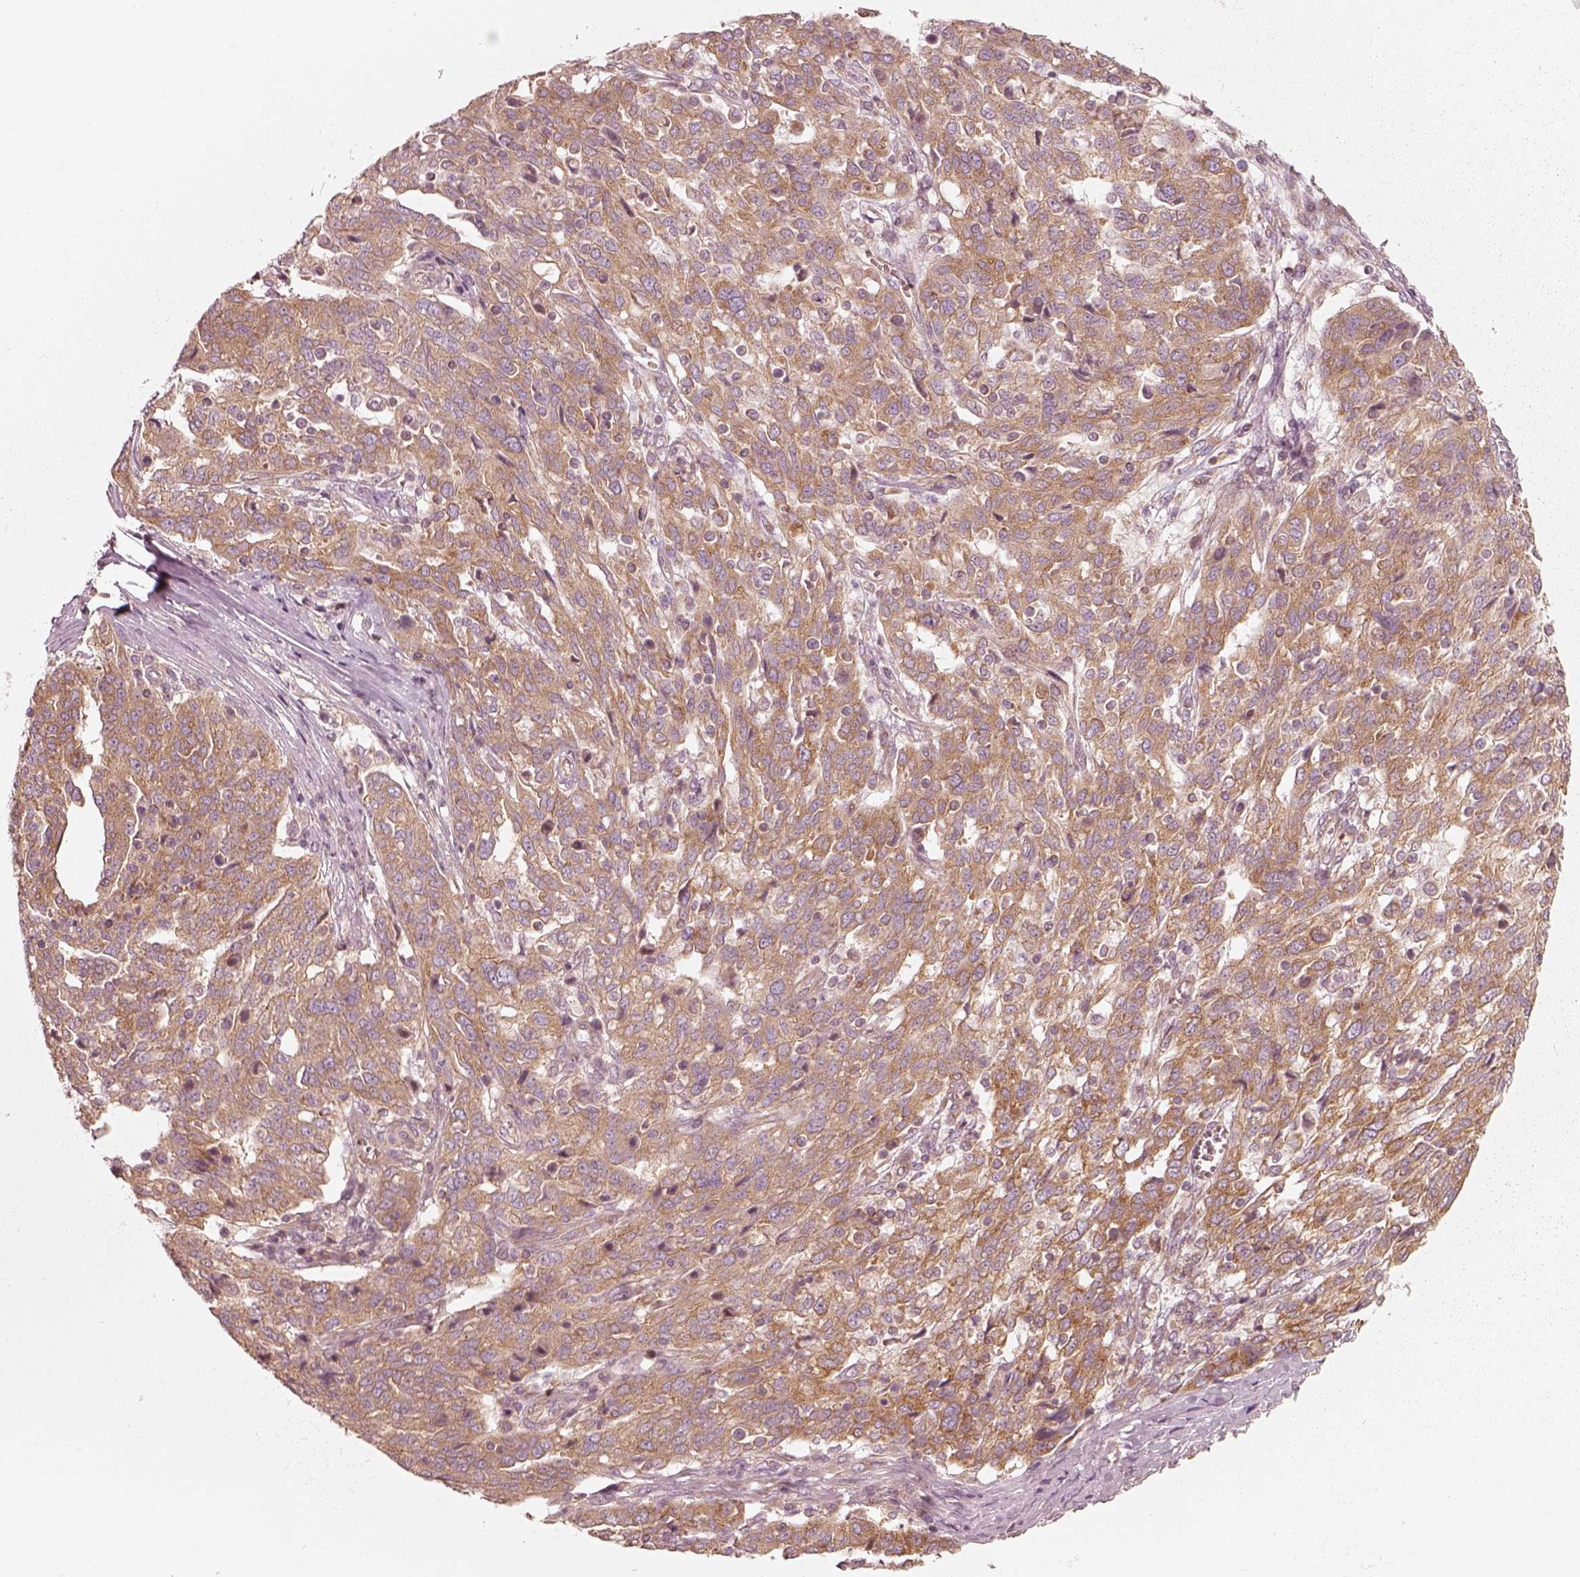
{"staining": {"intensity": "moderate", "quantity": ">75%", "location": "cytoplasmic/membranous"}, "tissue": "ovarian cancer", "cell_type": "Tumor cells", "image_type": "cancer", "snomed": [{"axis": "morphology", "description": "Cystadenocarcinoma, serous, NOS"}, {"axis": "topography", "description": "Ovary"}], "caption": "Immunohistochemistry micrograph of neoplastic tissue: human ovarian cancer stained using immunohistochemistry (IHC) shows medium levels of moderate protein expression localized specifically in the cytoplasmic/membranous of tumor cells, appearing as a cytoplasmic/membranous brown color.", "gene": "CNOT2", "patient": {"sex": "female", "age": 67}}